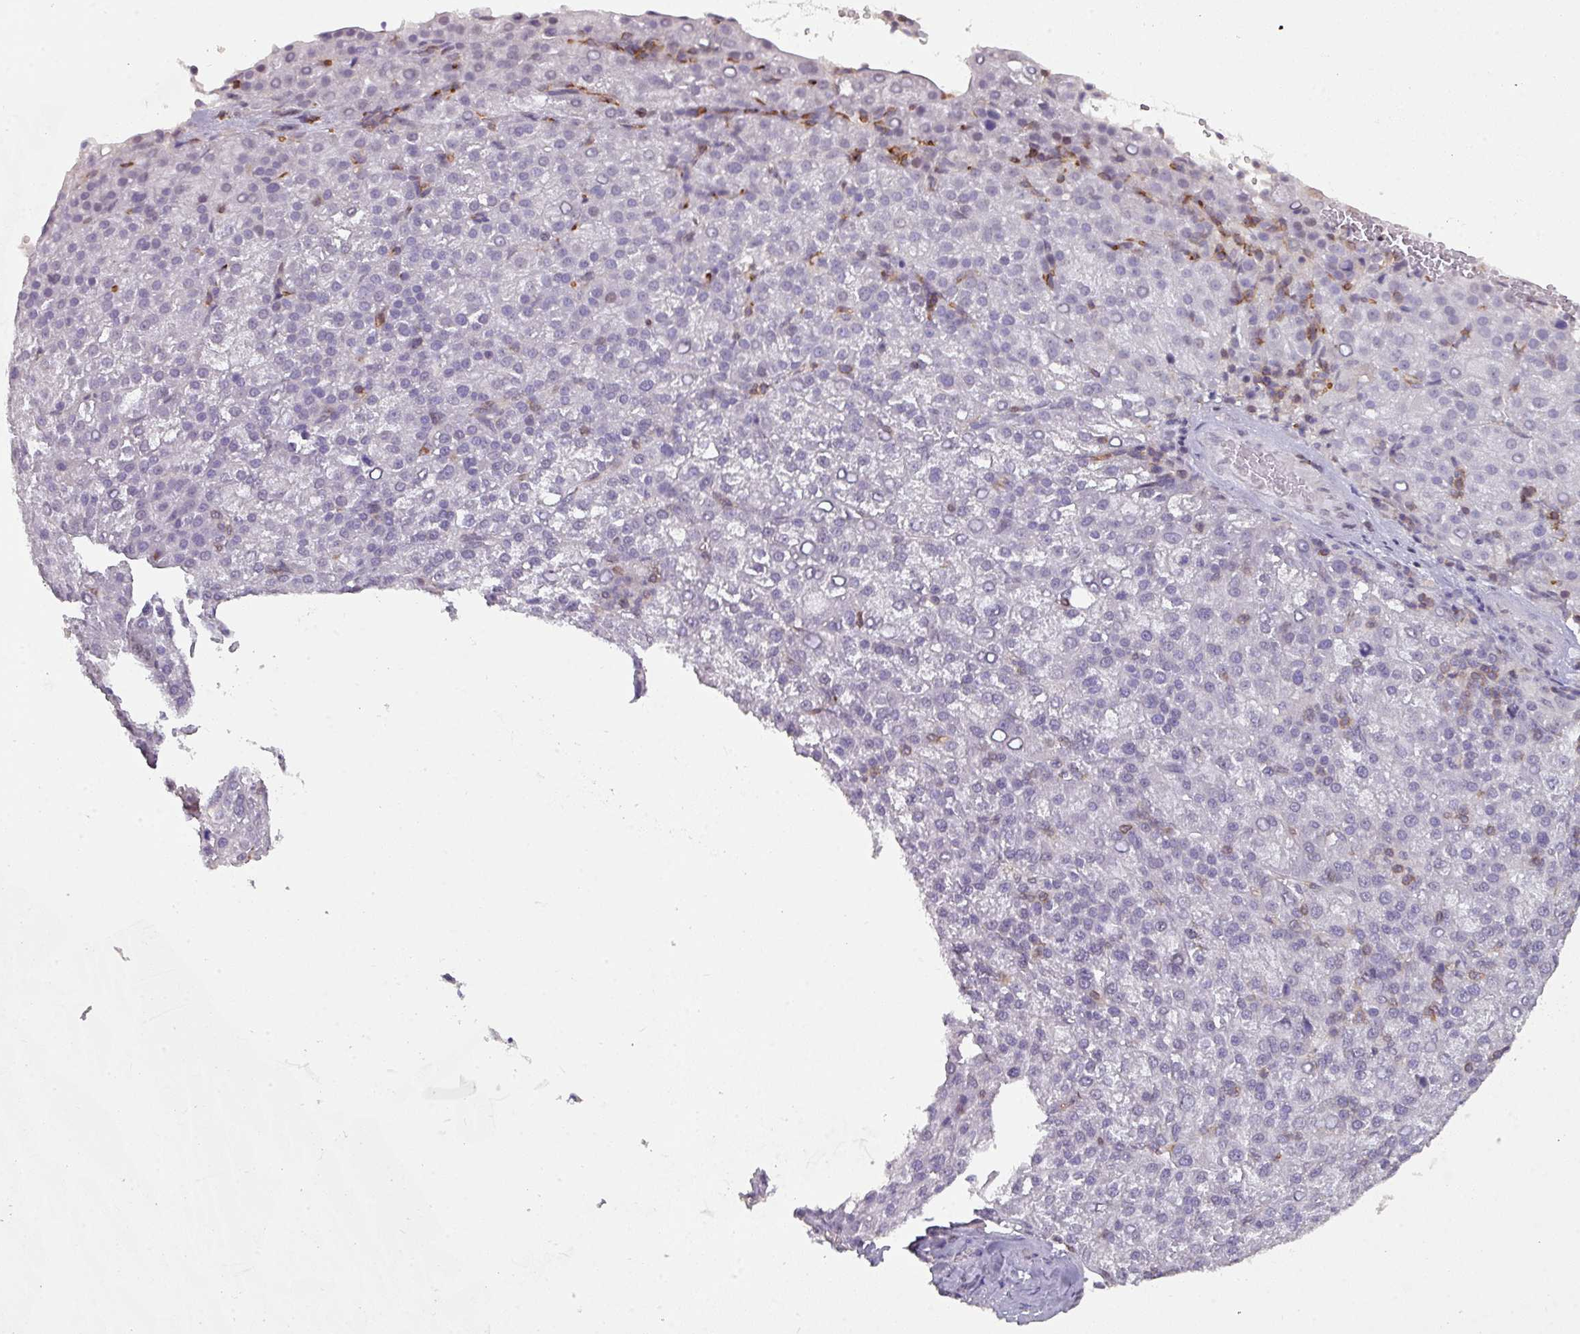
{"staining": {"intensity": "negative", "quantity": "none", "location": "none"}, "tissue": "liver cancer", "cell_type": "Tumor cells", "image_type": "cancer", "snomed": [{"axis": "morphology", "description": "Carcinoma, Hepatocellular, NOS"}, {"axis": "topography", "description": "Liver"}], "caption": "Immunohistochemistry (IHC) of human liver cancer (hepatocellular carcinoma) displays no staining in tumor cells.", "gene": "RASAL3", "patient": {"sex": "female", "age": 58}}